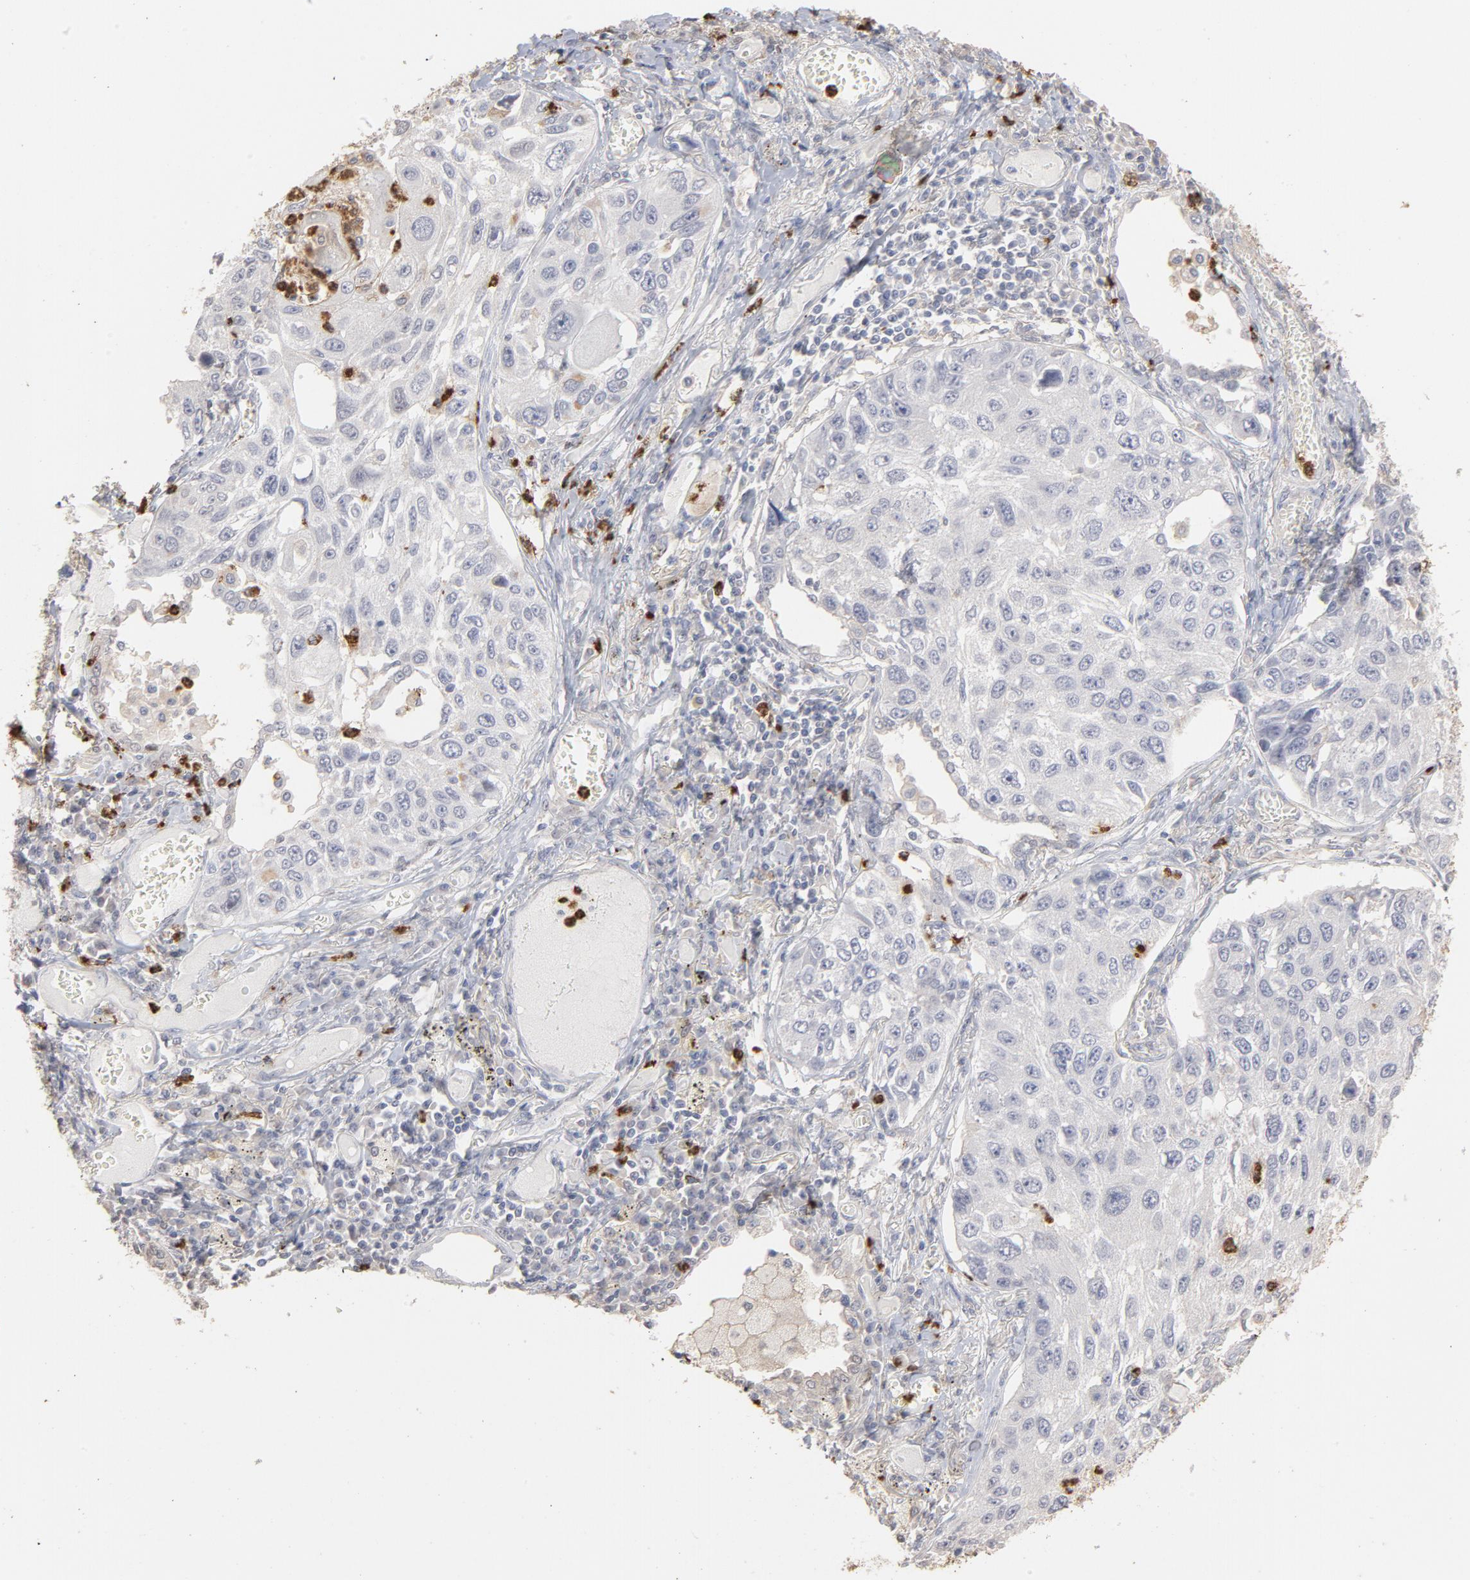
{"staining": {"intensity": "weak", "quantity": "<25%", "location": "cytoplasmic/membranous"}, "tissue": "lung cancer", "cell_type": "Tumor cells", "image_type": "cancer", "snomed": [{"axis": "morphology", "description": "Squamous cell carcinoma, NOS"}, {"axis": "topography", "description": "Lung"}], "caption": "DAB (3,3'-diaminobenzidine) immunohistochemical staining of lung cancer (squamous cell carcinoma) displays no significant expression in tumor cells.", "gene": "PNMA1", "patient": {"sex": "male", "age": 71}}